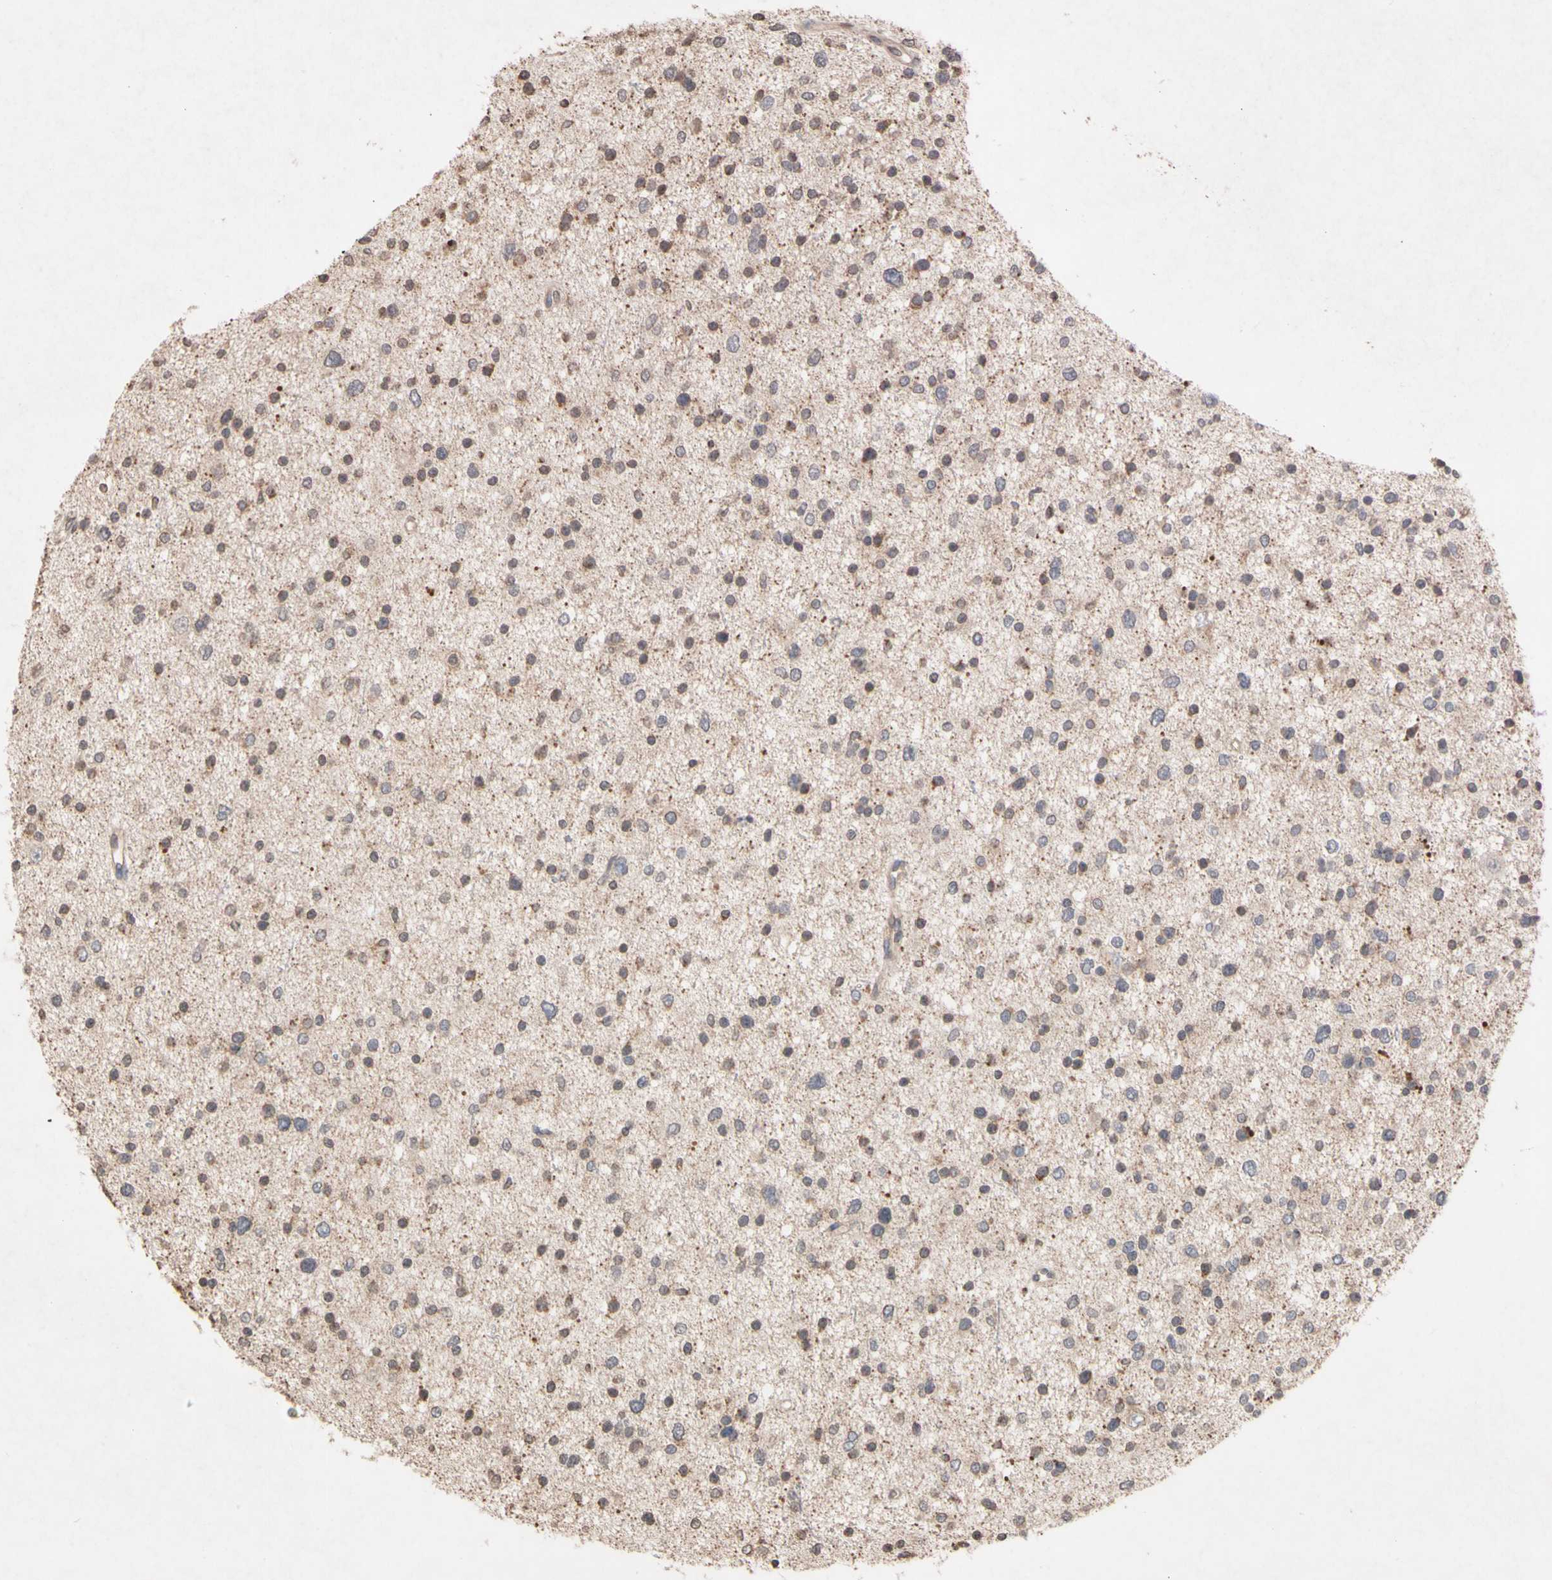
{"staining": {"intensity": "weak", "quantity": "<25%", "location": "cytoplasmic/membranous"}, "tissue": "glioma", "cell_type": "Tumor cells", "image_type": "cancer", "snomed": [{"axis": "morphology", "description": "Glioma, malignant, Low grade"}, {"axis": "topography", "description": "Brain"}], "caption": "Immunohistochemistry (IHC) of malignant glioma (low-grade) displays no expression in tumor cells.", "gene": "NECTIN3", "patient": {"sex": "female", "age": 37}}